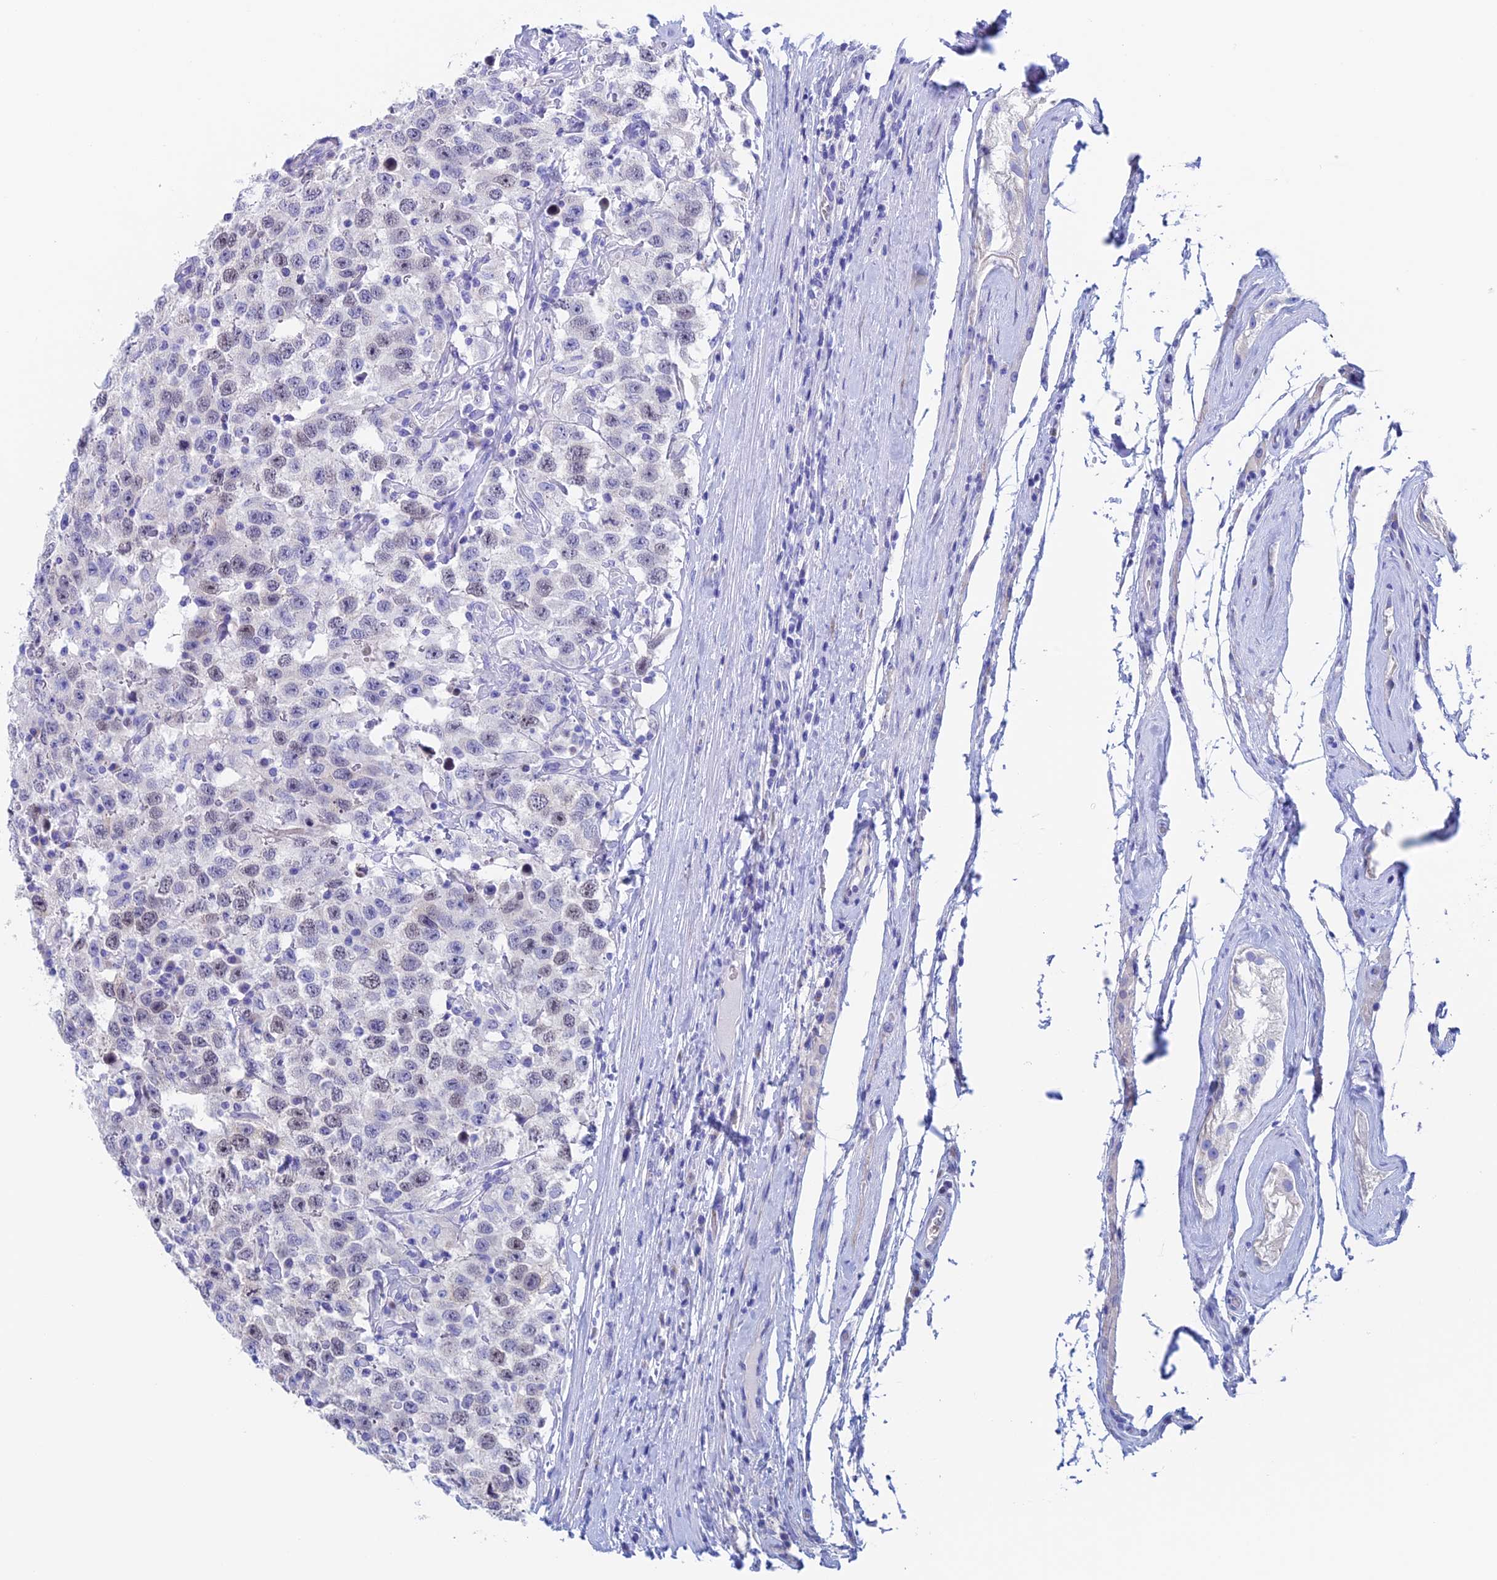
{"staining": {"intensity": "weak", "quantity": "<25%", "location": "nuclear"}, "tissue": "testis cancer", "cell_type": "Tumor cells", "image_type": "cancer", "snomed": [{"axis": "morphology", "description": "Seminoma, NOS"}, {"axis": "topography", "description": "Testis"}], "caption": "Histopathology image shows no protein positivity in tumor cells of seminoma (testis) tissue.", "gene": "PSMC3IP", "patient": {"sex": "male", "age": 41}}